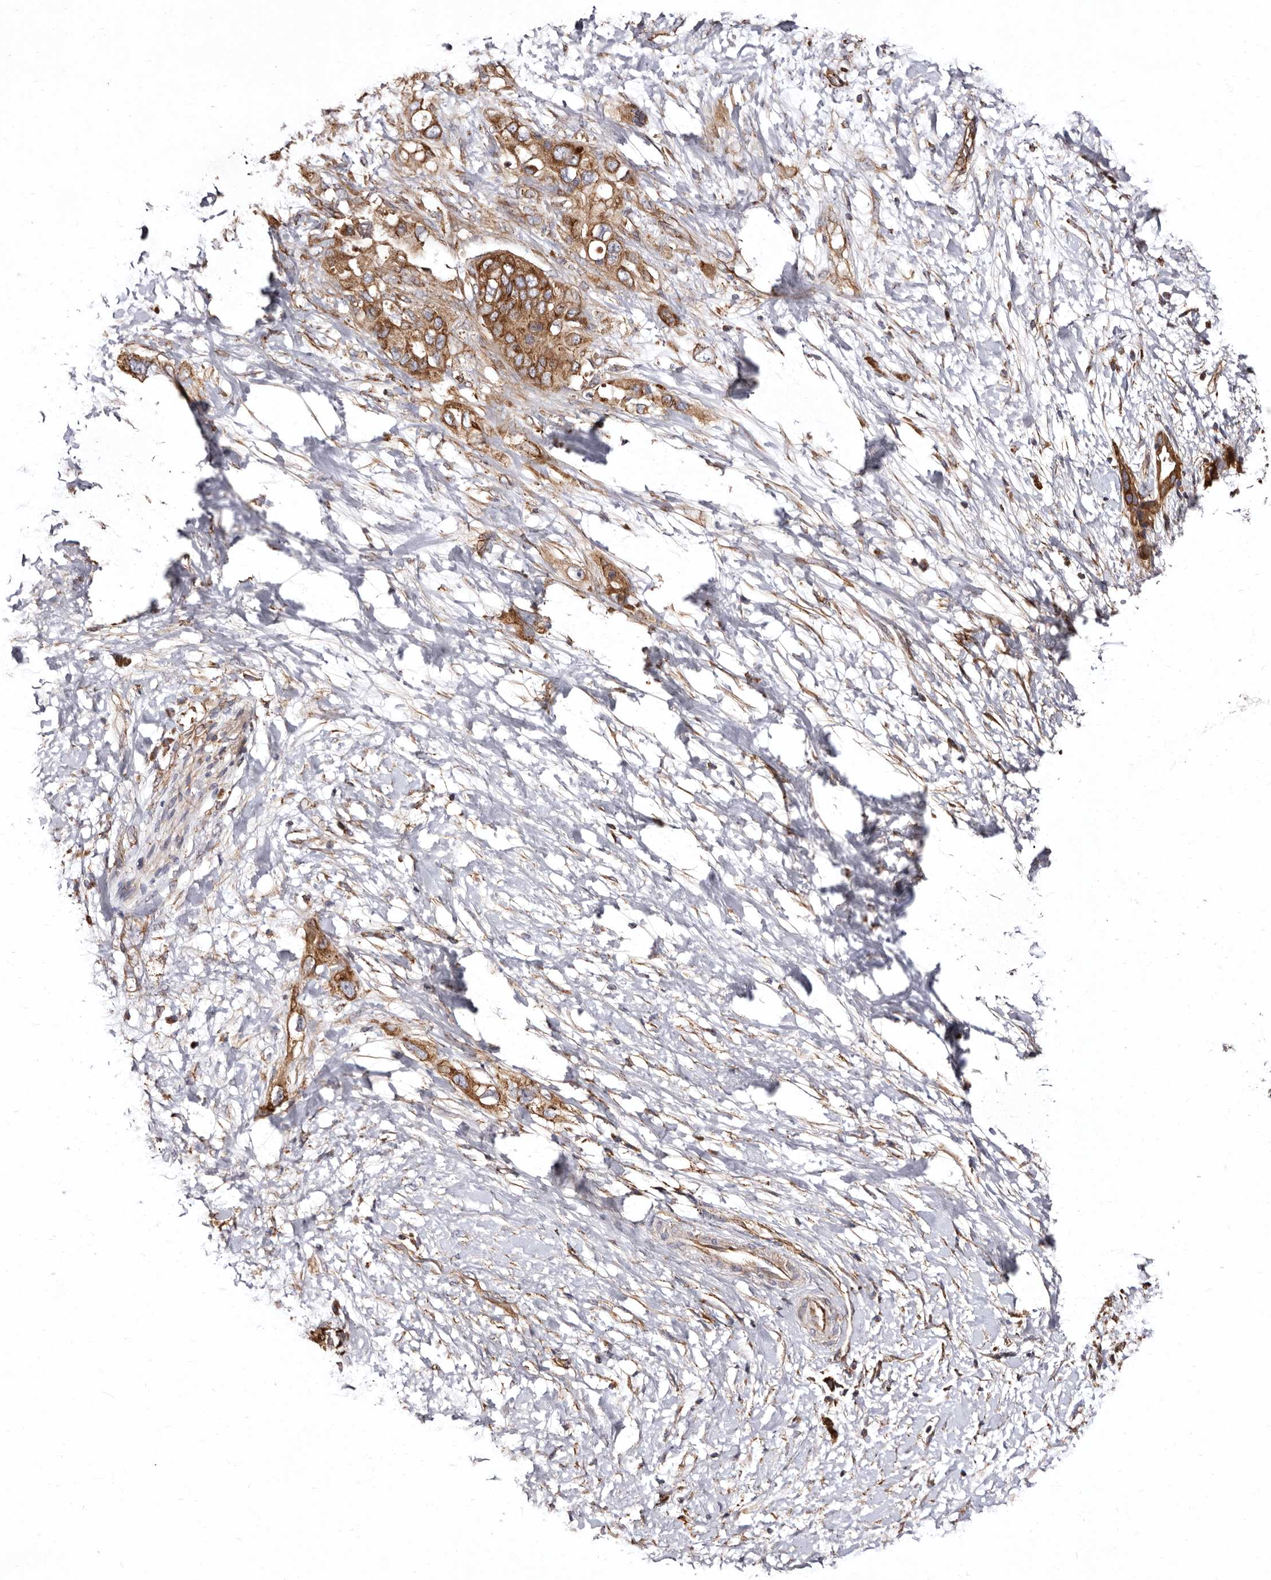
{"staining": {"intensity": "moderate", "quantity": ">75%", "location": "cytoplasmic/membranous"}, "tissue": "pancreatic cancer", "cell_type": "Tumor cells", "image_type": "cancer", "snomed": [{"axis": "morphology", "description": "Adenocarcinoma, NOS"}, {"axis": "topography", "description": "Pancreas"}], "caption": "Immunohistochemistry of pancreatic adenocarcinoma demonstrates medium levels of moderate cytoplasmic/membranous staining in approximately >75% of tumor cells.", "gene": "LUZP1", "patient": {"sex": "female", "age": 56}}